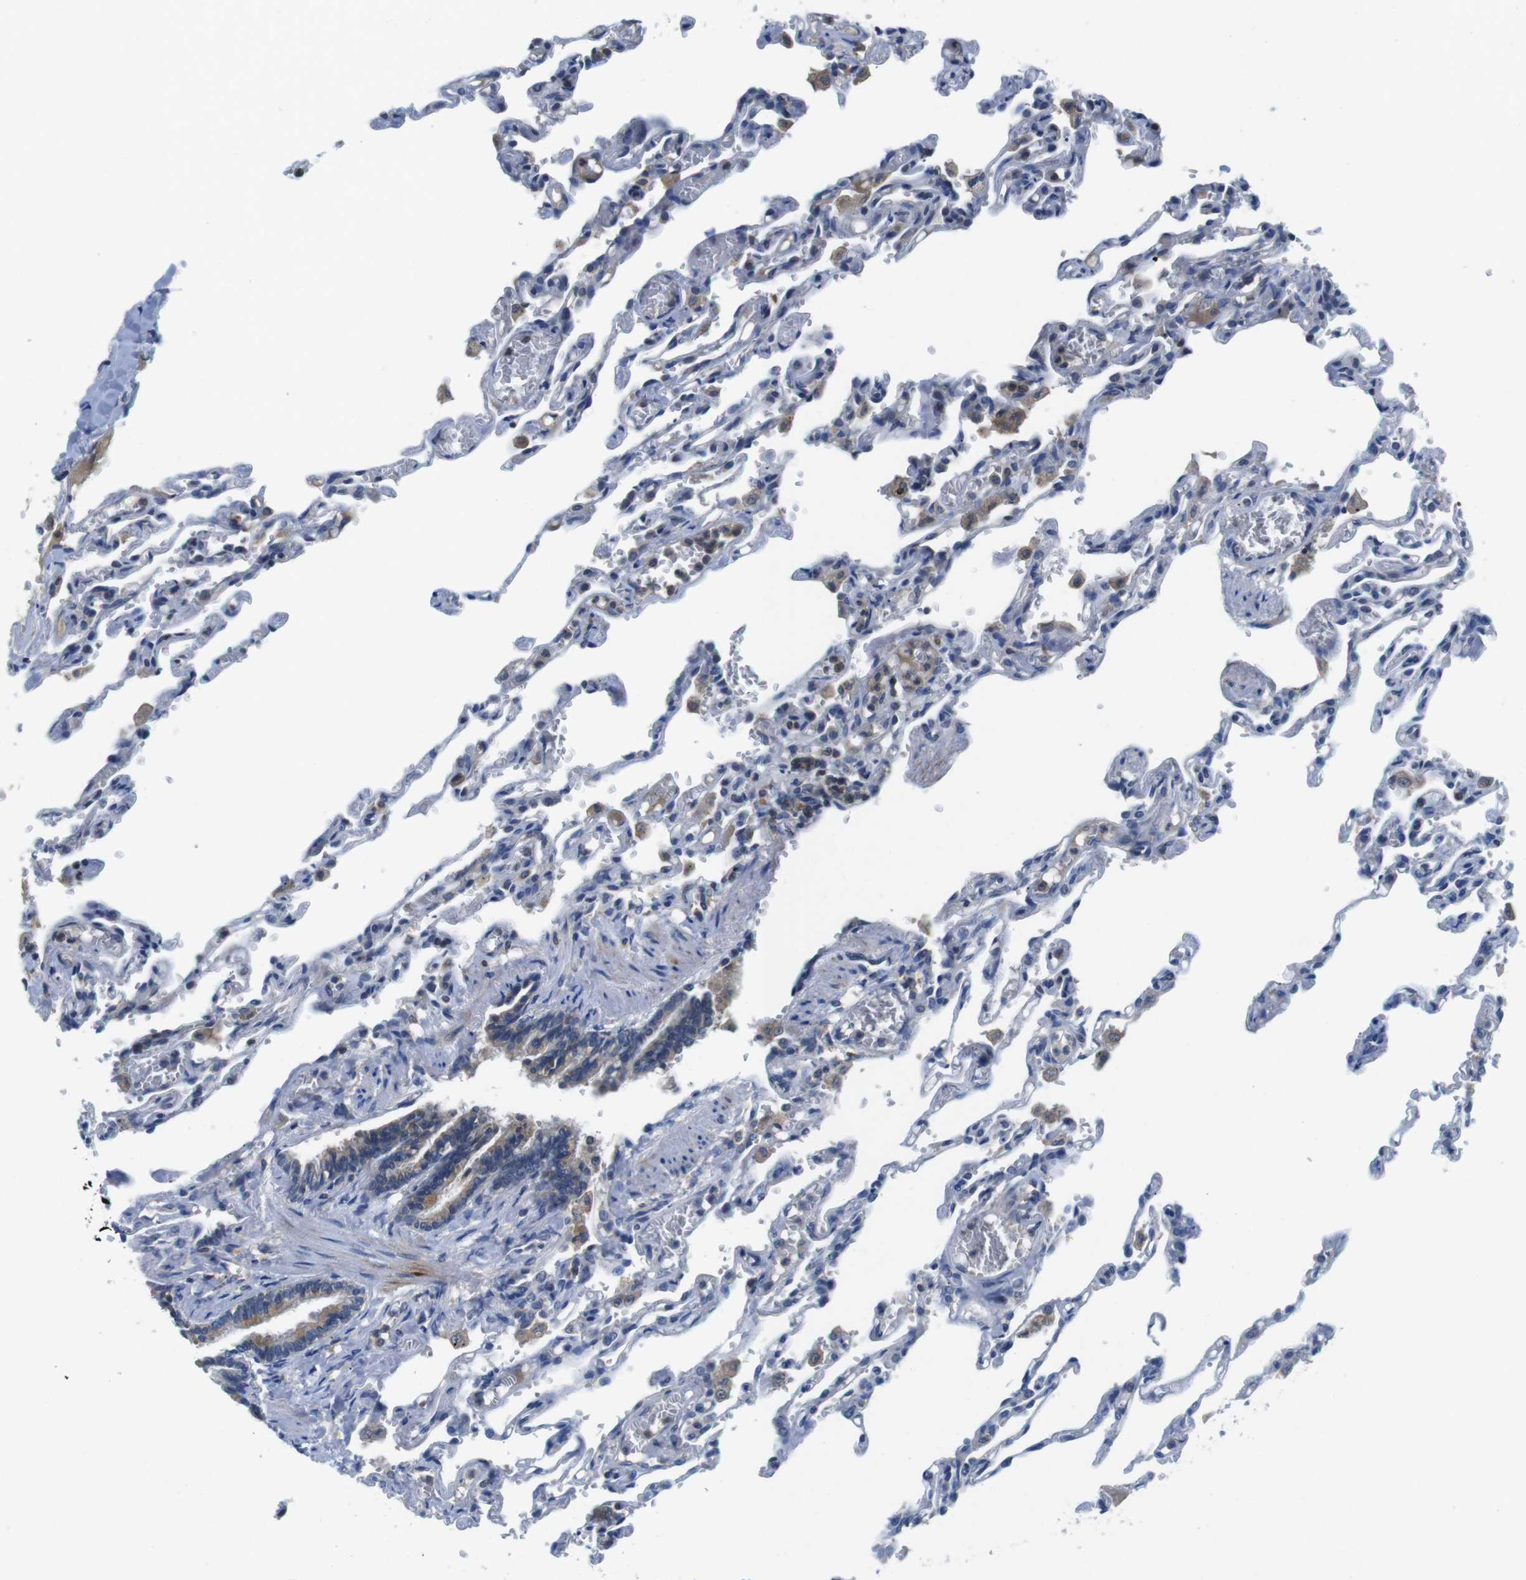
{"staining": {"intensity": "negative", "quantity": "none", "location": "none"}, "tissue": "lung", "cell_type": "Alveolar cells", "image_type": "normal", "snomed": [{"axis": "morphology", "description": "Normal tissue, NOS"}, {"axis": "topography", "description": "Lung"}], "caption": "Protein analysis of benign lung reveals no significant staining in alveolar cells. The staining is performed using DAB (3,3'-diaminobenzidine) brown chromogen with nuclei counter-stained in using hematoxylin.", "gene": "PIK3CD", "patient": {"sex": "male", "age": 21}}